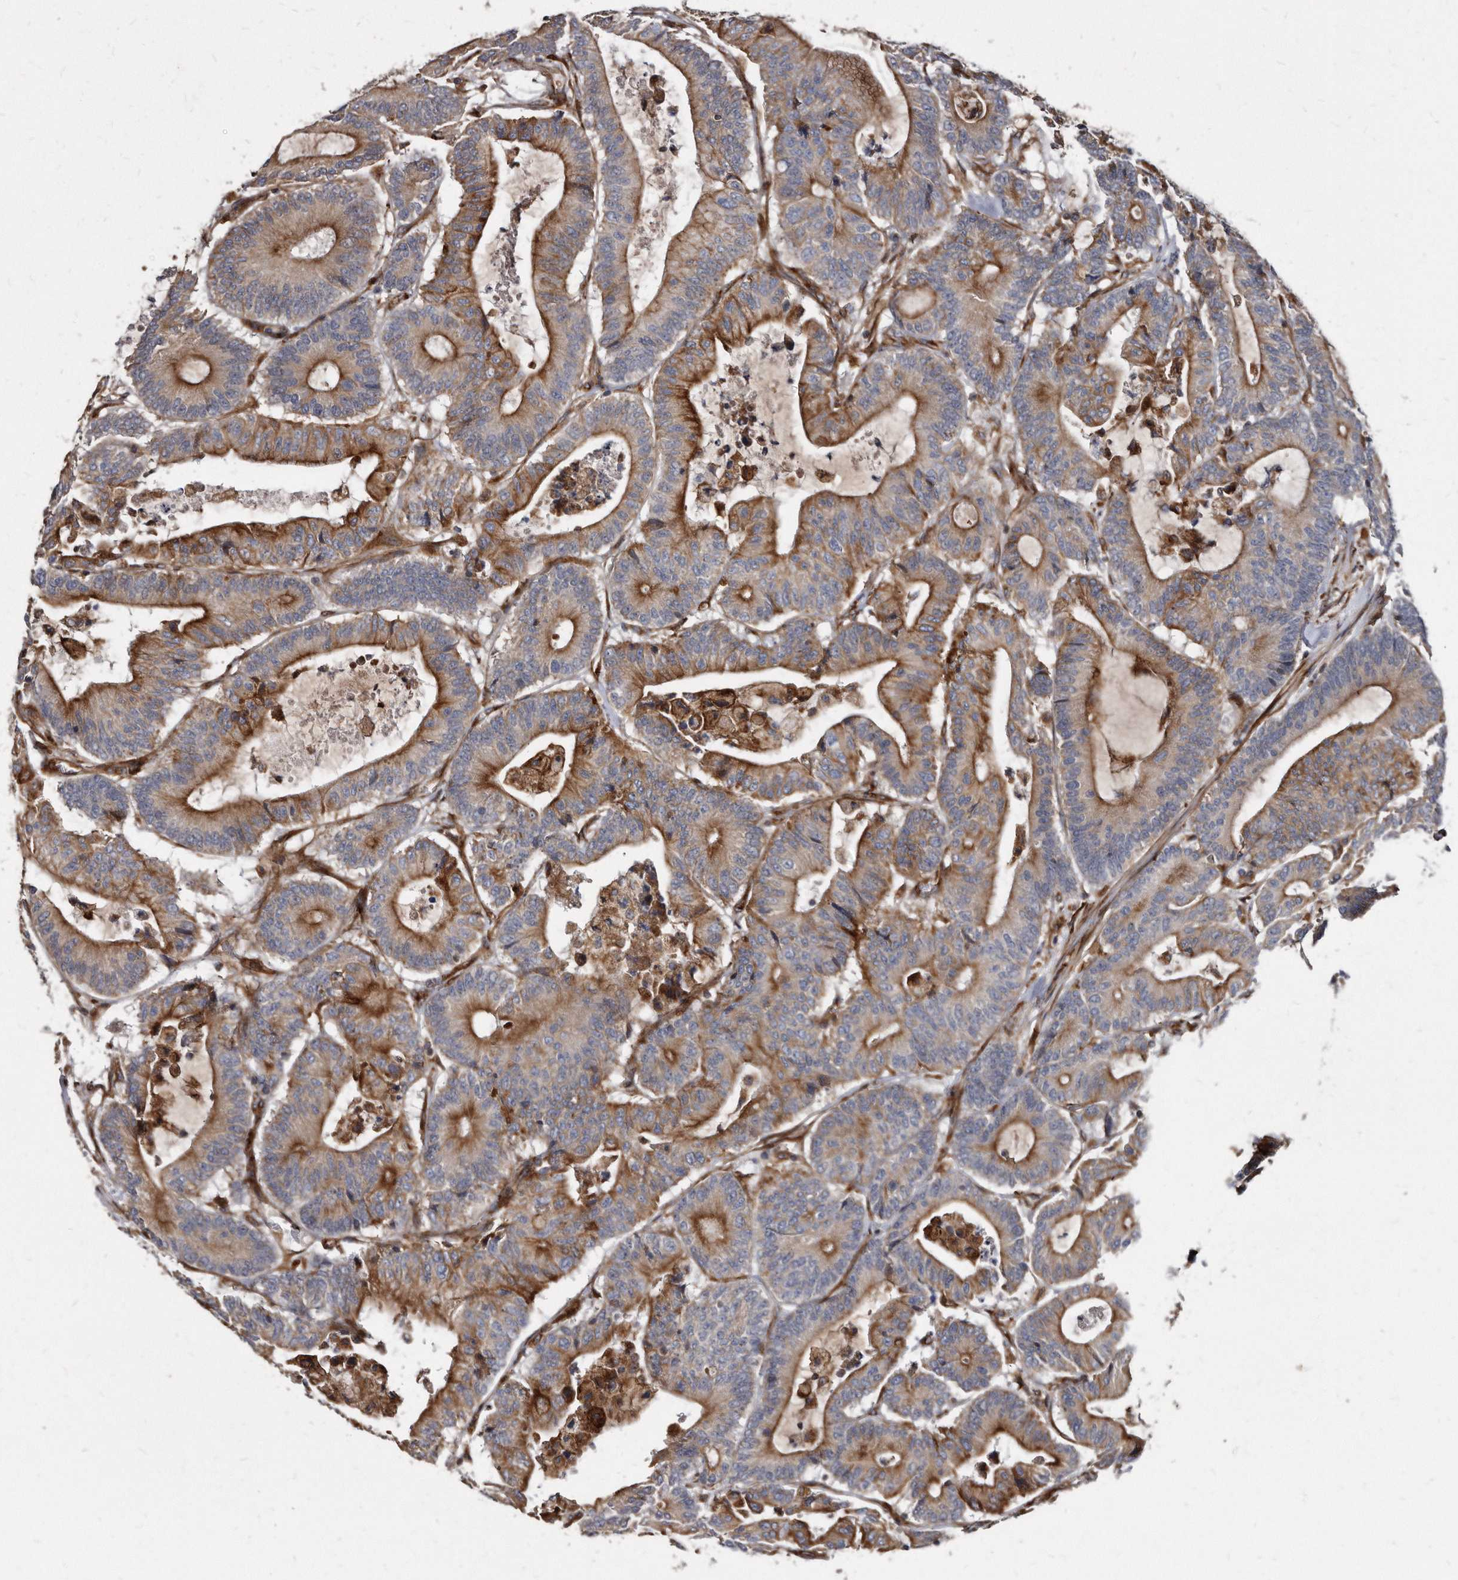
{"staining": {"intensity": "strong", "quantity": ">75%", "location": "cytoplasmic/membranous"}, "tissue": "colorectal cancer", "cell_type": "Tumor cells", "image_type": "cancer", "snomed": [{"axis": "morphology", "description": "Adenocarcinoma, NOS"}, {"axis": "topography", "description": "Colon"}], "caption": "Human adenocarcinoma (colorectal) stained with a protein marker exhibits strong staining in tumor cells.", "gene": "KCTD20", "patient": {"sex": "female", "age": 84}}